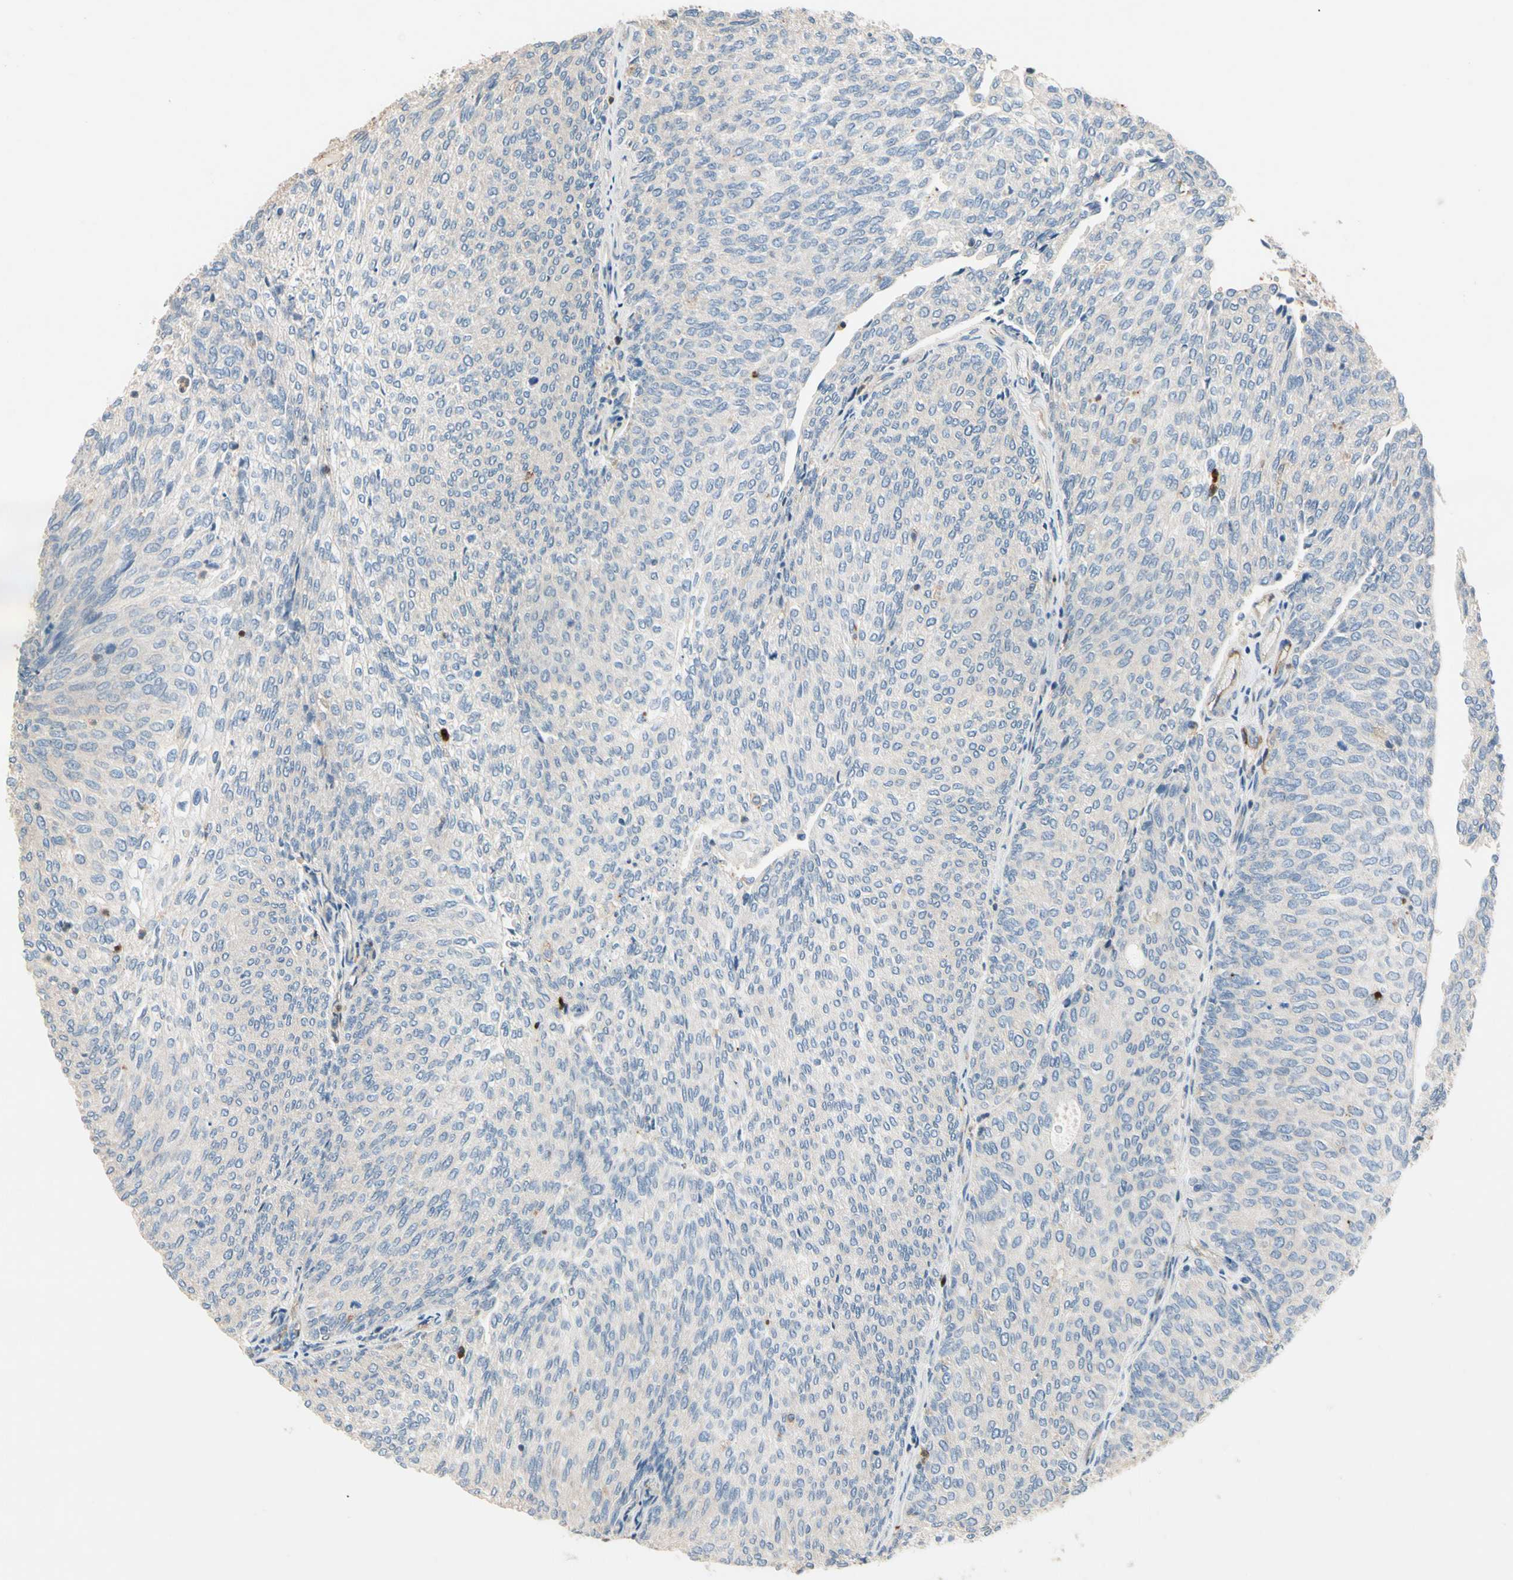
{"staining": {"intensity": "negative", "quantity": "none", "location": "none"}, "tissue": "urothelial cancer", "cell_type": "Tumor cells", "image_type": "cancer", "snomed": [{"axis": "morphology", "description": "Urothelial carcinoma, Low grade"}, {"axis": "topography", "description": "Urinary bladder"}], "caption": "Tumor cells show no significant positivity in urothelial cancer.", "gene": "SIGLEC5", "patient": {"sex": "female", "age": 79}}